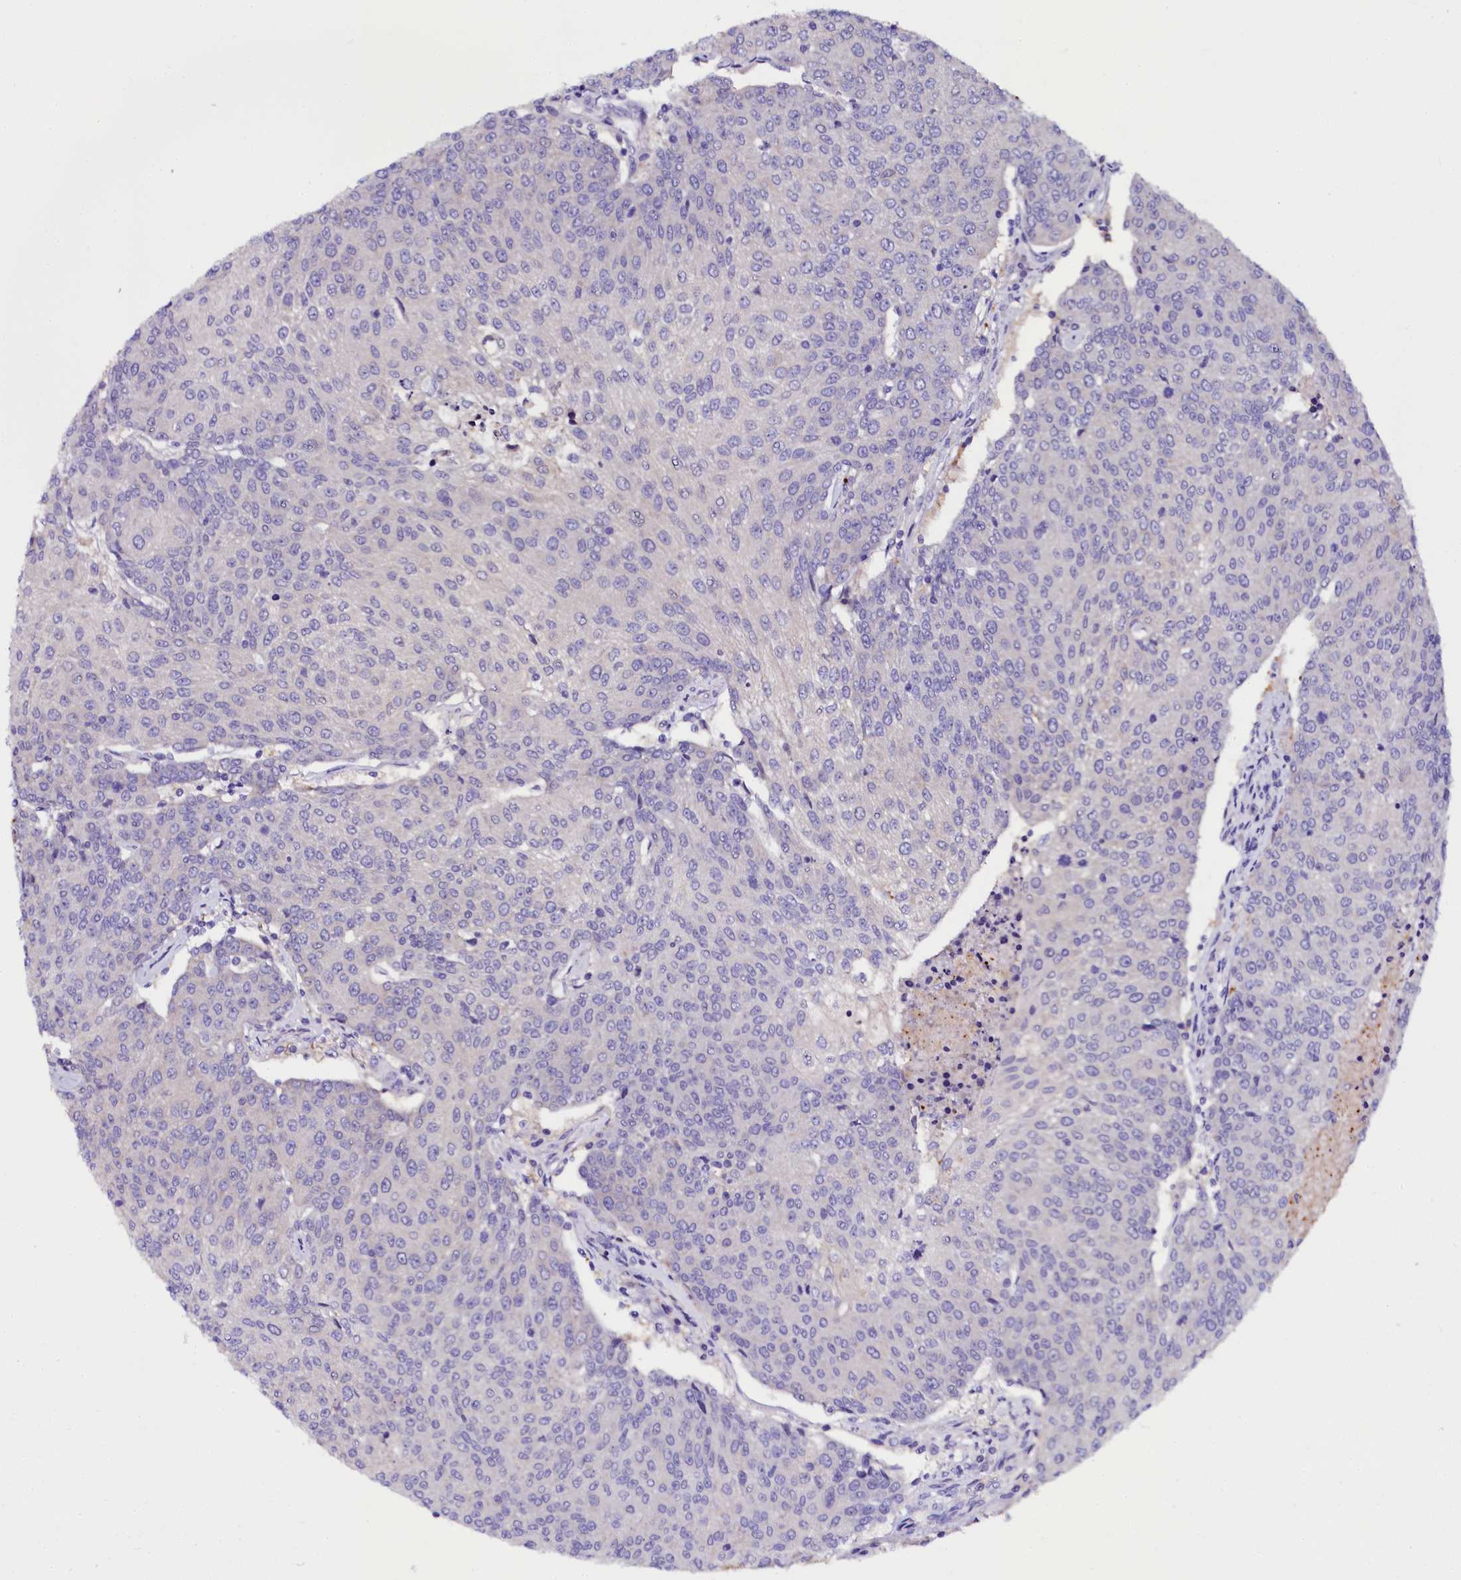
{"staining": {"intensity": "negative", "quantity": "none", "location": "none"}, "tissue": "urothelial cancer", "cell_type": "Tumor cells", "image_type": "cancer", "snomed": [{"axis": "morphology", "description": "Urothelial carcinoma, High grade"}, {"axis": "topography", "description": "Urinary bladder"}], "caption": "There is no significant staining in tumor cells of urothelial cancer.", "gene": "OTOL1", "patient": {"sex": "female", "age": 85}}